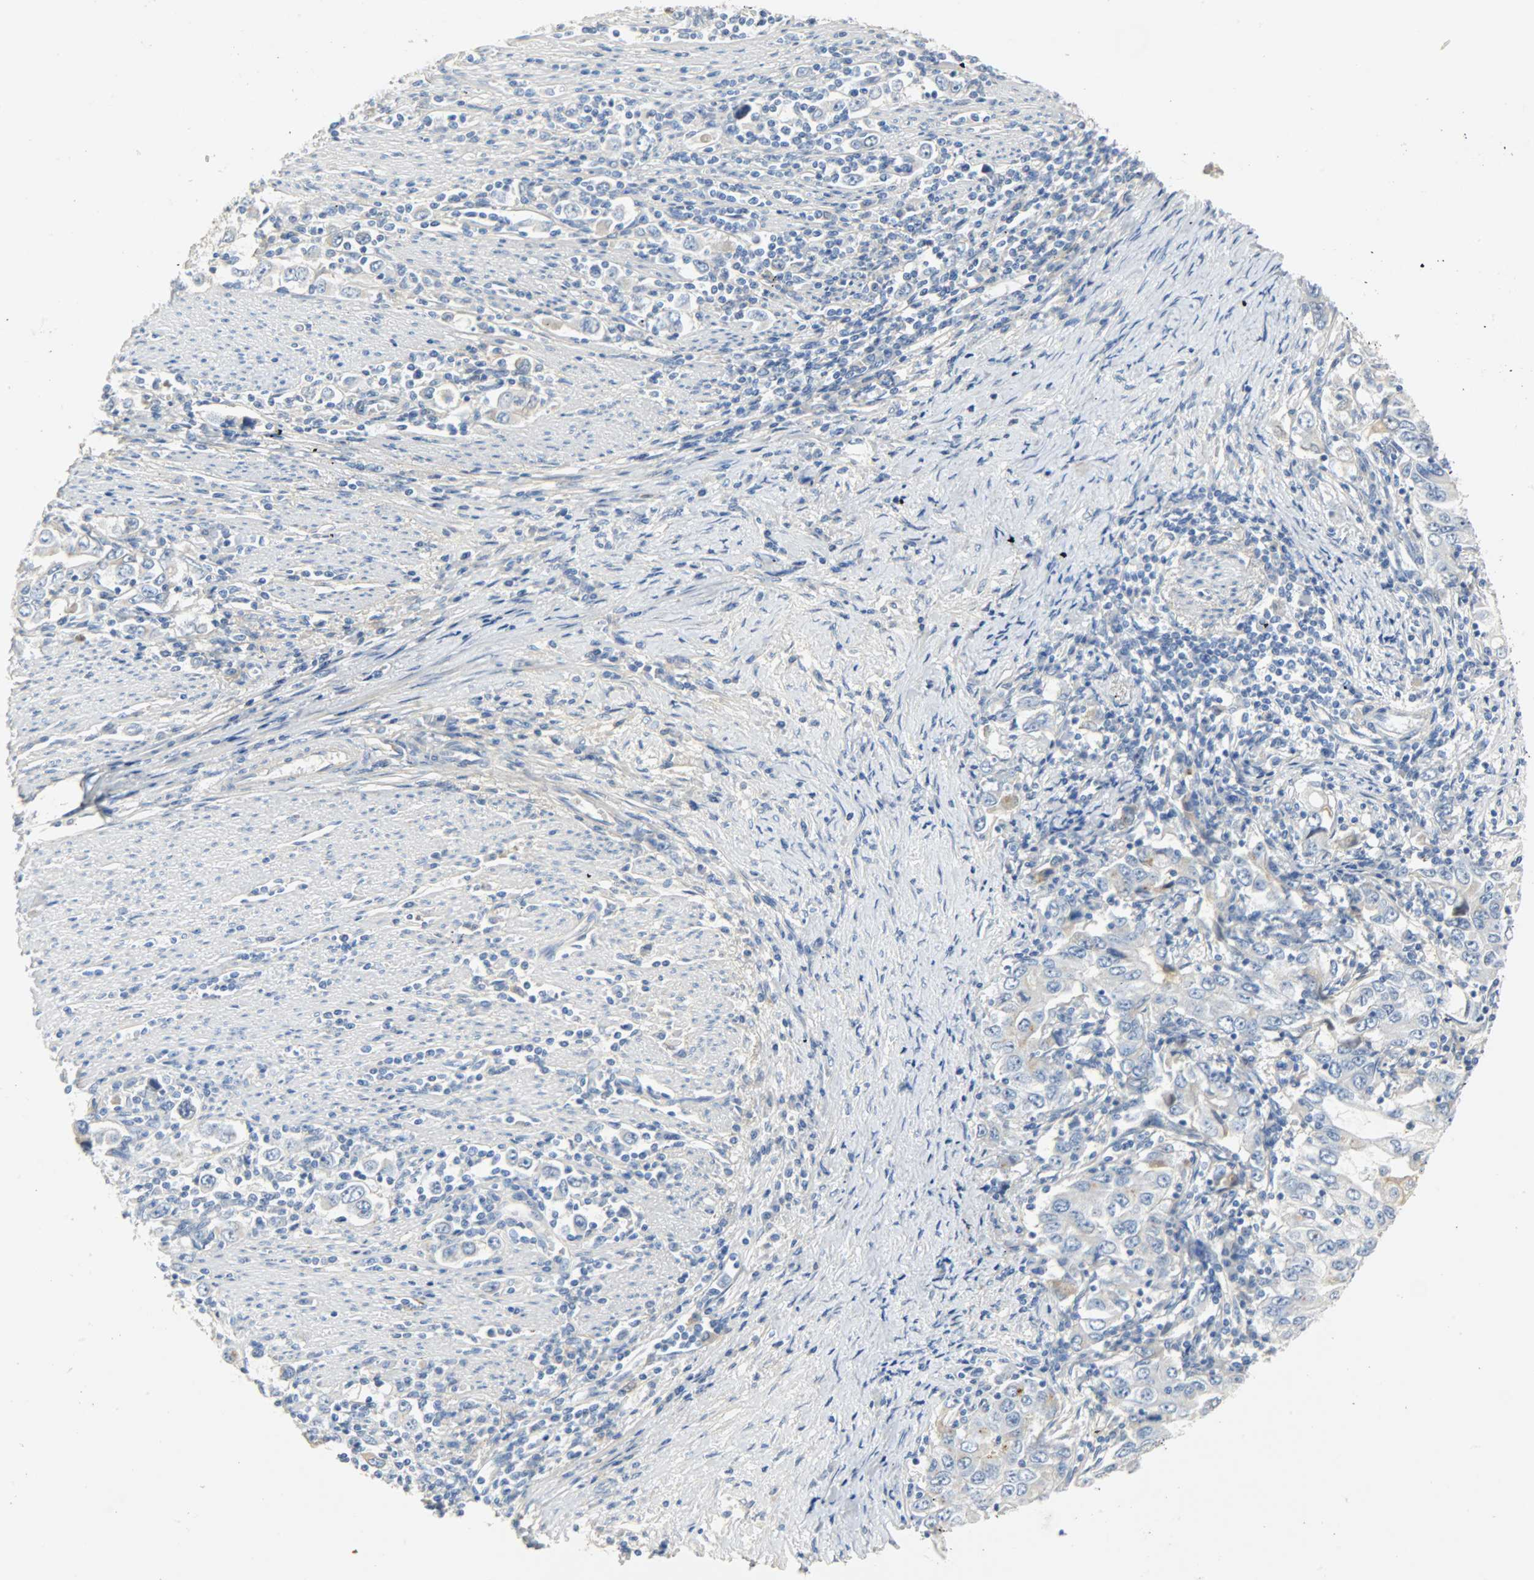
{"staining": {"intensity": "negative", "quantity": "none", "location": "none"}, "tissue": "stomach cancer", "cell_type": "Tumor cells", "image_type": "cancer", "snomed": [{"axis": "morphology", "description": "Adenocarcinoma, NOS"}, {"axis": "topography", "description": "Stomach, lower"}], "caption": "Immunohistochemistry (IHC) of stomach cancer (adenocarcinoma) shows no staining in tumor cells. (Brightfield microscopy of DAB IHC at high magnification).", "gene": "CRP", "patient": {"sex": "female", "age": 72}}